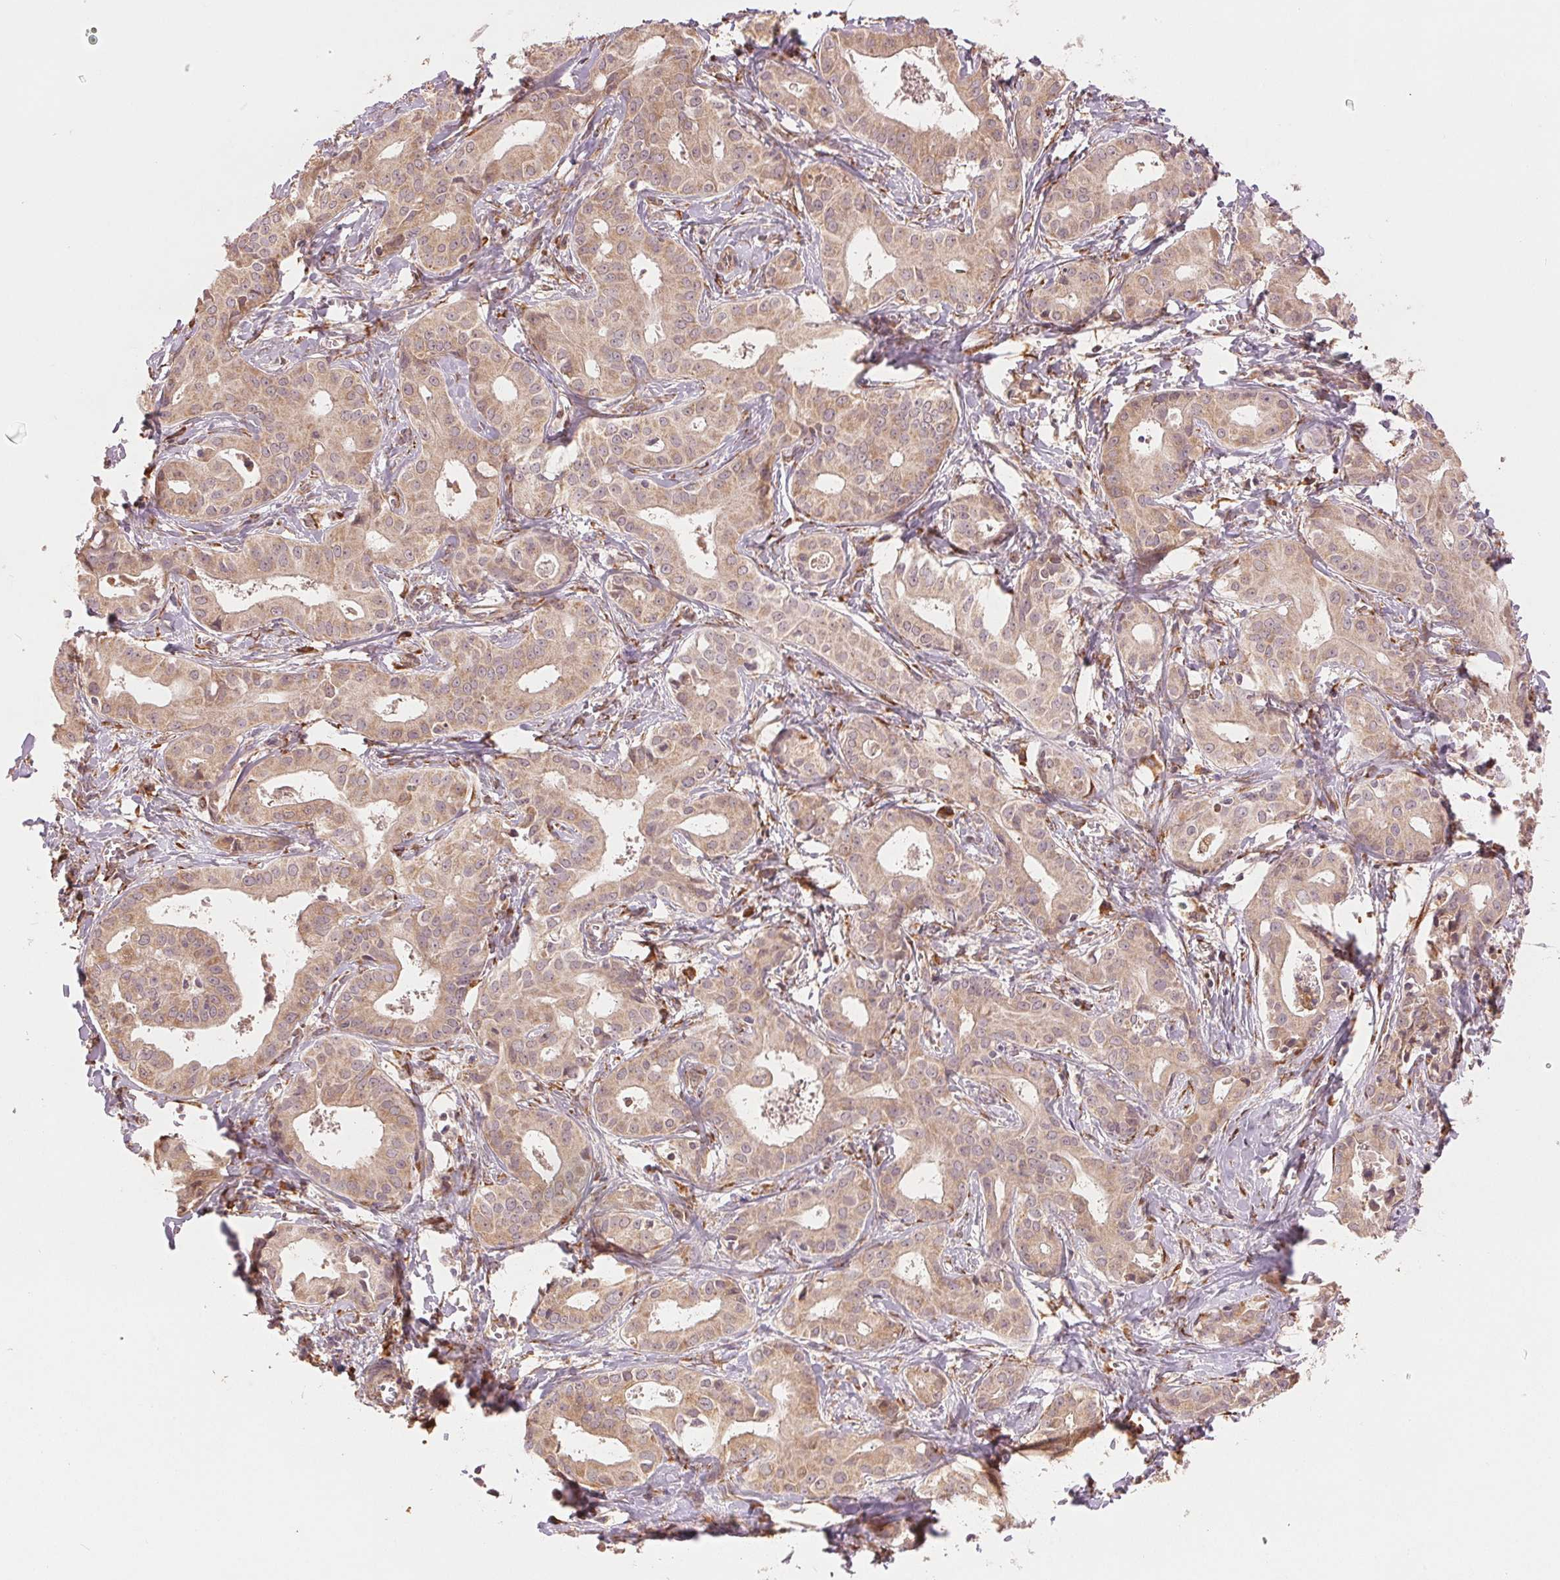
{"staining": {"intensity": "weak", "quantity": ">75%", "location": "cytoplasmic/membranous"}, "tissue": "liver cancer", "cell_type": "Tumor cells", "image_type": "cancer", "snomed": [{"axis": "morphology", "description": "Cholangiocarcinoma"}, {"axis": "topography", "description": "Liver"}], "caption": "Tumor cells demonstrate low levels of weak cytoplasmic/membranous expression in approximately >75% of cells in human liver cancer (cholangiocarcinoma). (Brightfield microscopy of DAB IHC at high magnification).", "gene": "SLC20A1", "patient": {"sex": "female", "age": 65}}